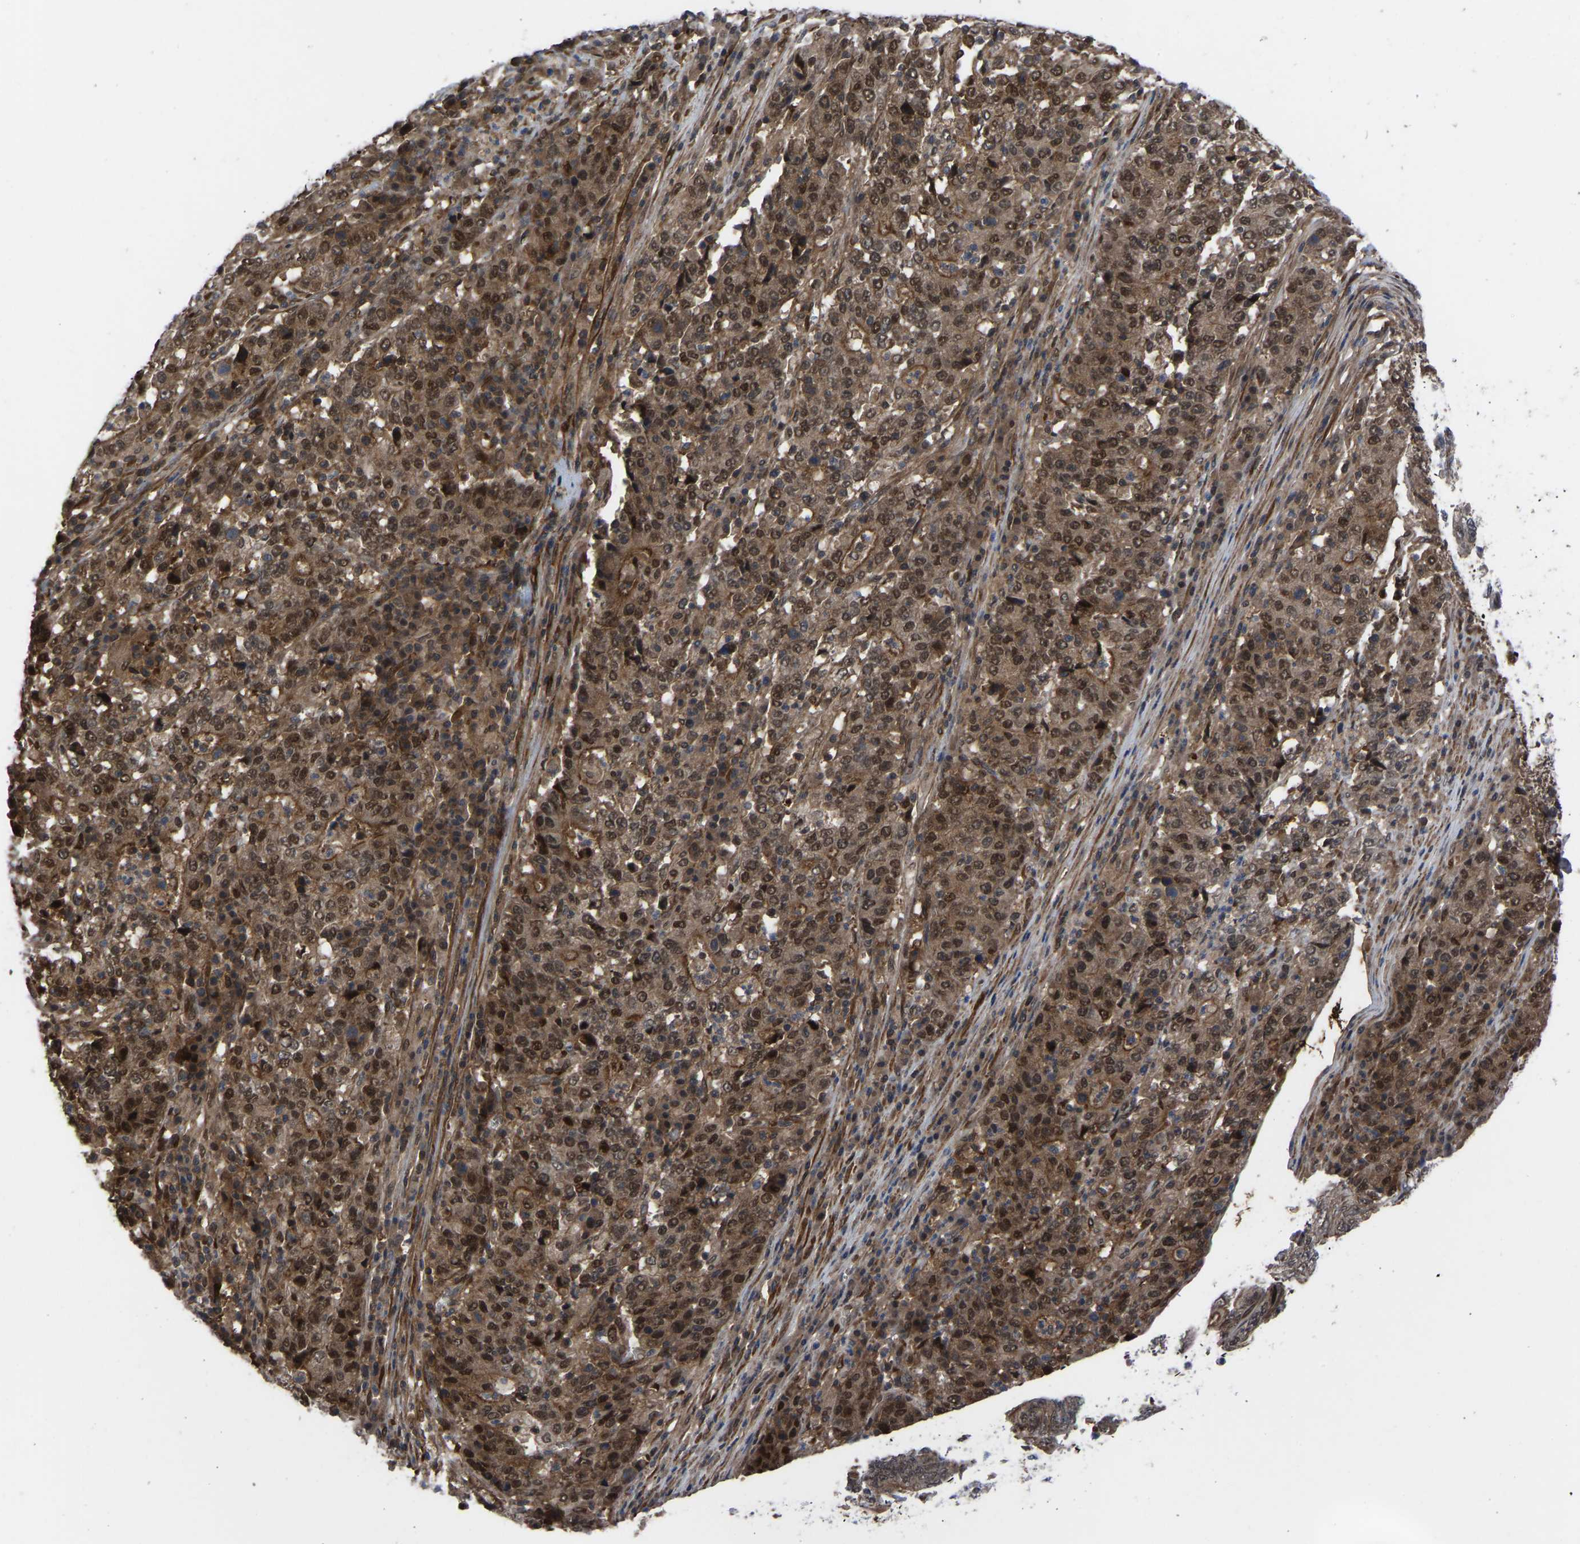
{"staining": {"intensity": "strong", "quantity": ">75%", "location": "cytoplasmic/membranous,nuclear"}, "tissue": "stomach cancer", "cell_type": "Tumor cells", "image_type": "cancer", "snomed": [{"axis": "morphology", "description": "Adenocarcinoma, NOS"}, {"axis": "topography", "description": "Stomach"}], "caption": "Stomach cancer stained with IHC reveals strong cytoplasmic/membranous and nuclear positivity in about >75% of tumor cells.", "gene": "CYP7B1", "patient": {"sex": "female", "age": 65}}